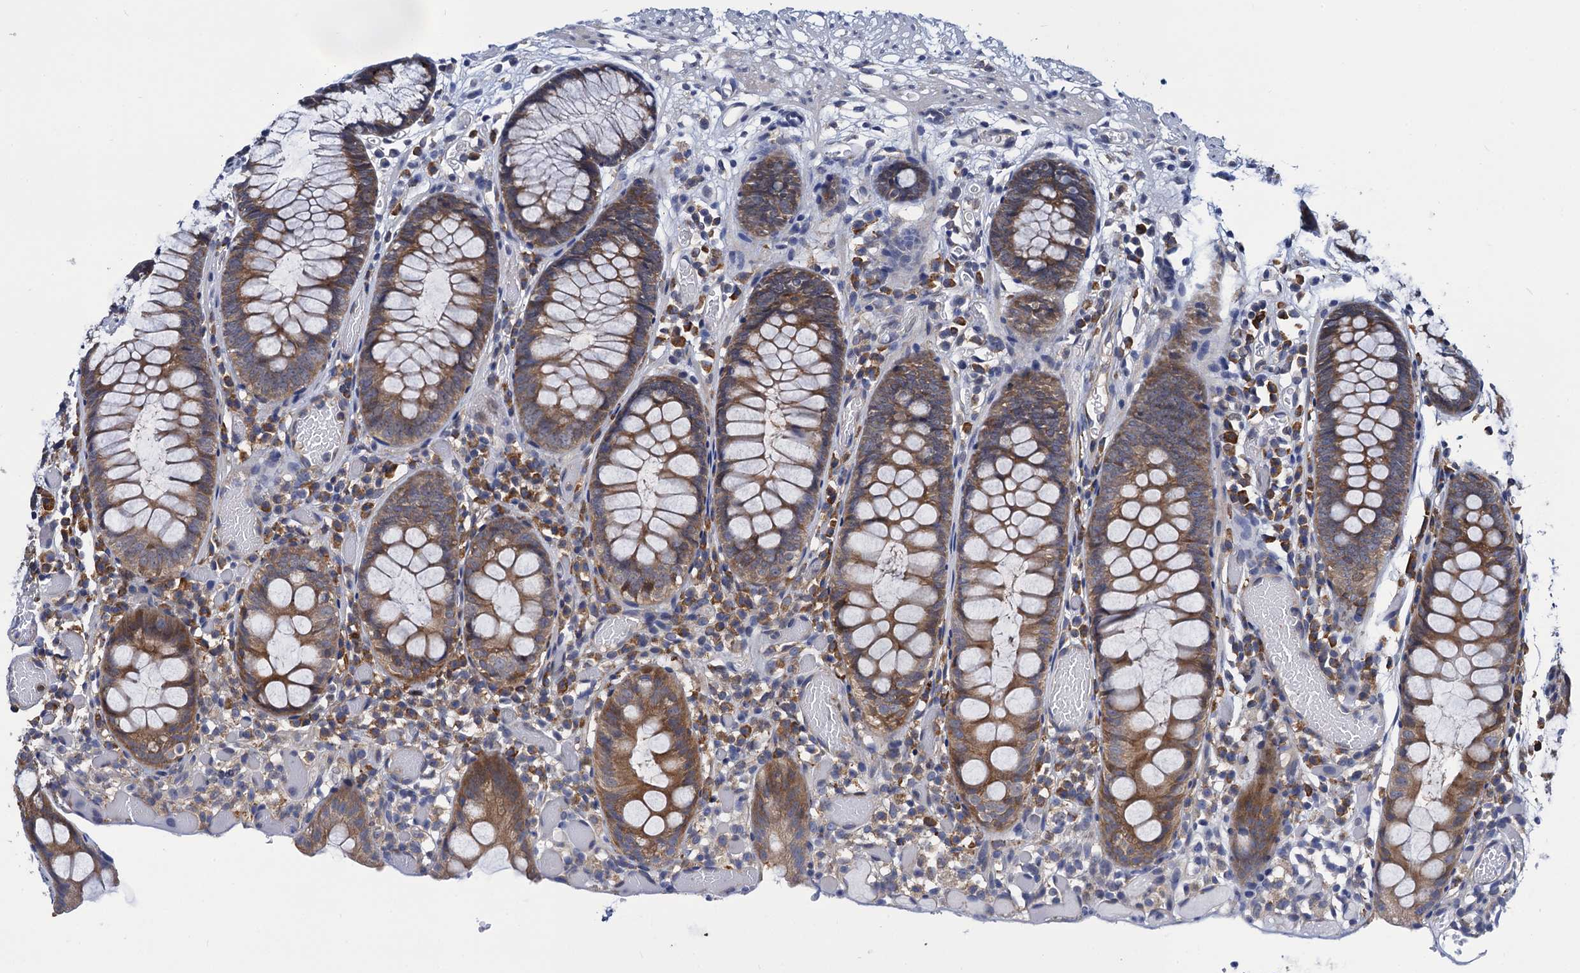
{"staining": {"intensity": "negative", "quantity": "none", "location": "none"}, "tissue": "colon", "cell_type": "Endothelial cells", "image_type": "normal", "snomed": [{"axis": "morphology", "description": "Normal tissue, NOS"}, {"axis": "topography", "description": "Colon"}], "caption": "High magnification brightfield microscopy of benign colon stained with DAB (brown) and counterstained with hematoxylin (blue): endothelial cells show no significant positivity.", "gene": "PGLS", "patient": {"sex": "male", "age": 14}}